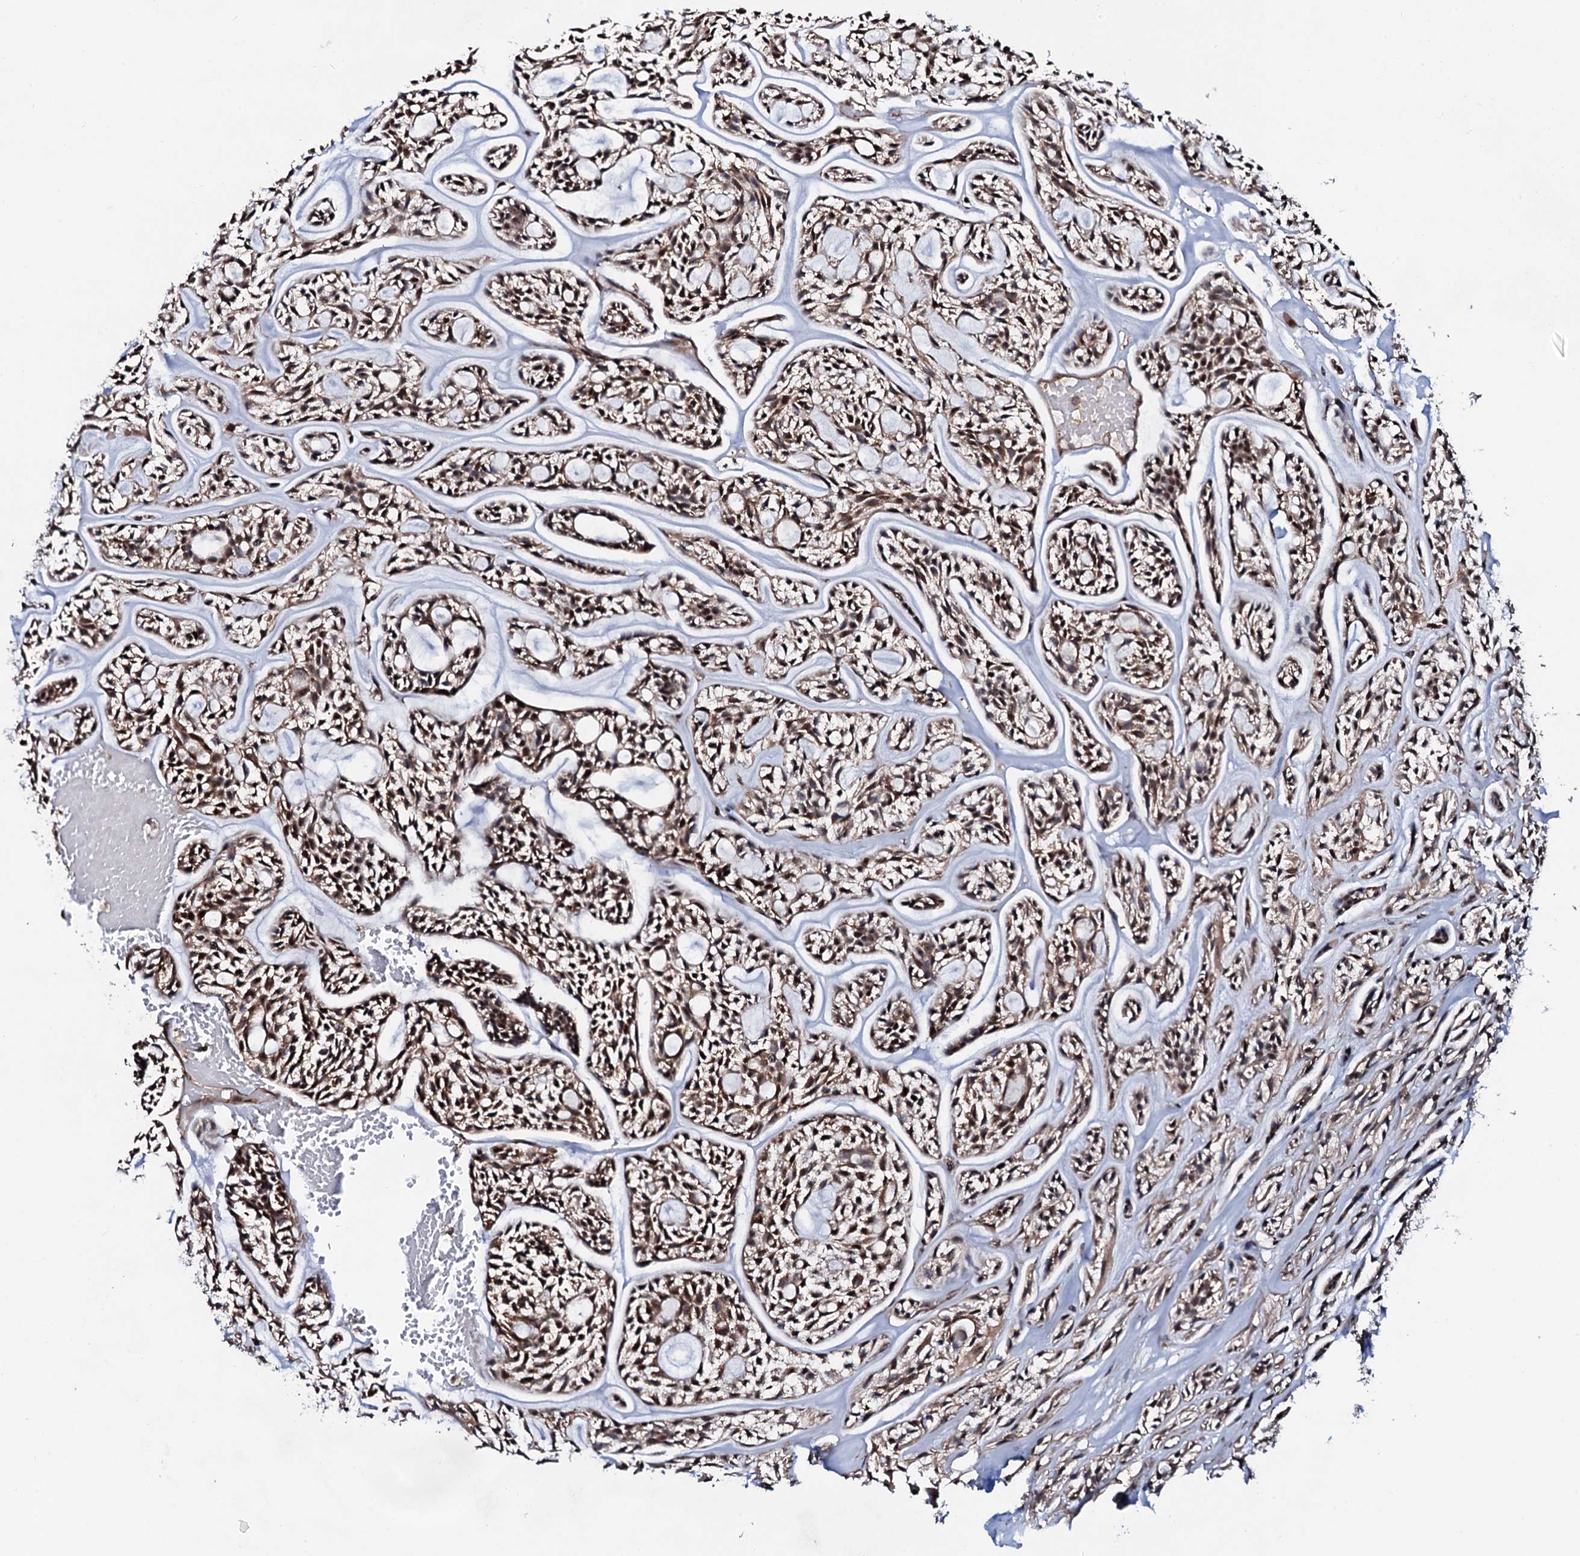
{"staining": {"intensity": "moderate", "quantity": ">75%", "location": "nuclear"}, "tissue": "head and neck cancer", "cell_type": "Tumor cells", "image_type": "cancer", "snomed": [{"axis": "morphology", "description": "Adenocarcinoma, NOS"}, {"axis": "topography", "description": "Salivary gland"}, {"axis": "topography", "description": "Head-Neck"}], "caption": "A high-resolution micrograph shows IHC staining of adenocarcinoma (head and neck), which exhibits moderate nuclear positivity in about >75% of tumor cells. Nuclei are stained in blue.", "gene": "COG6", "patient": {"sex": "male", "age": 55}}